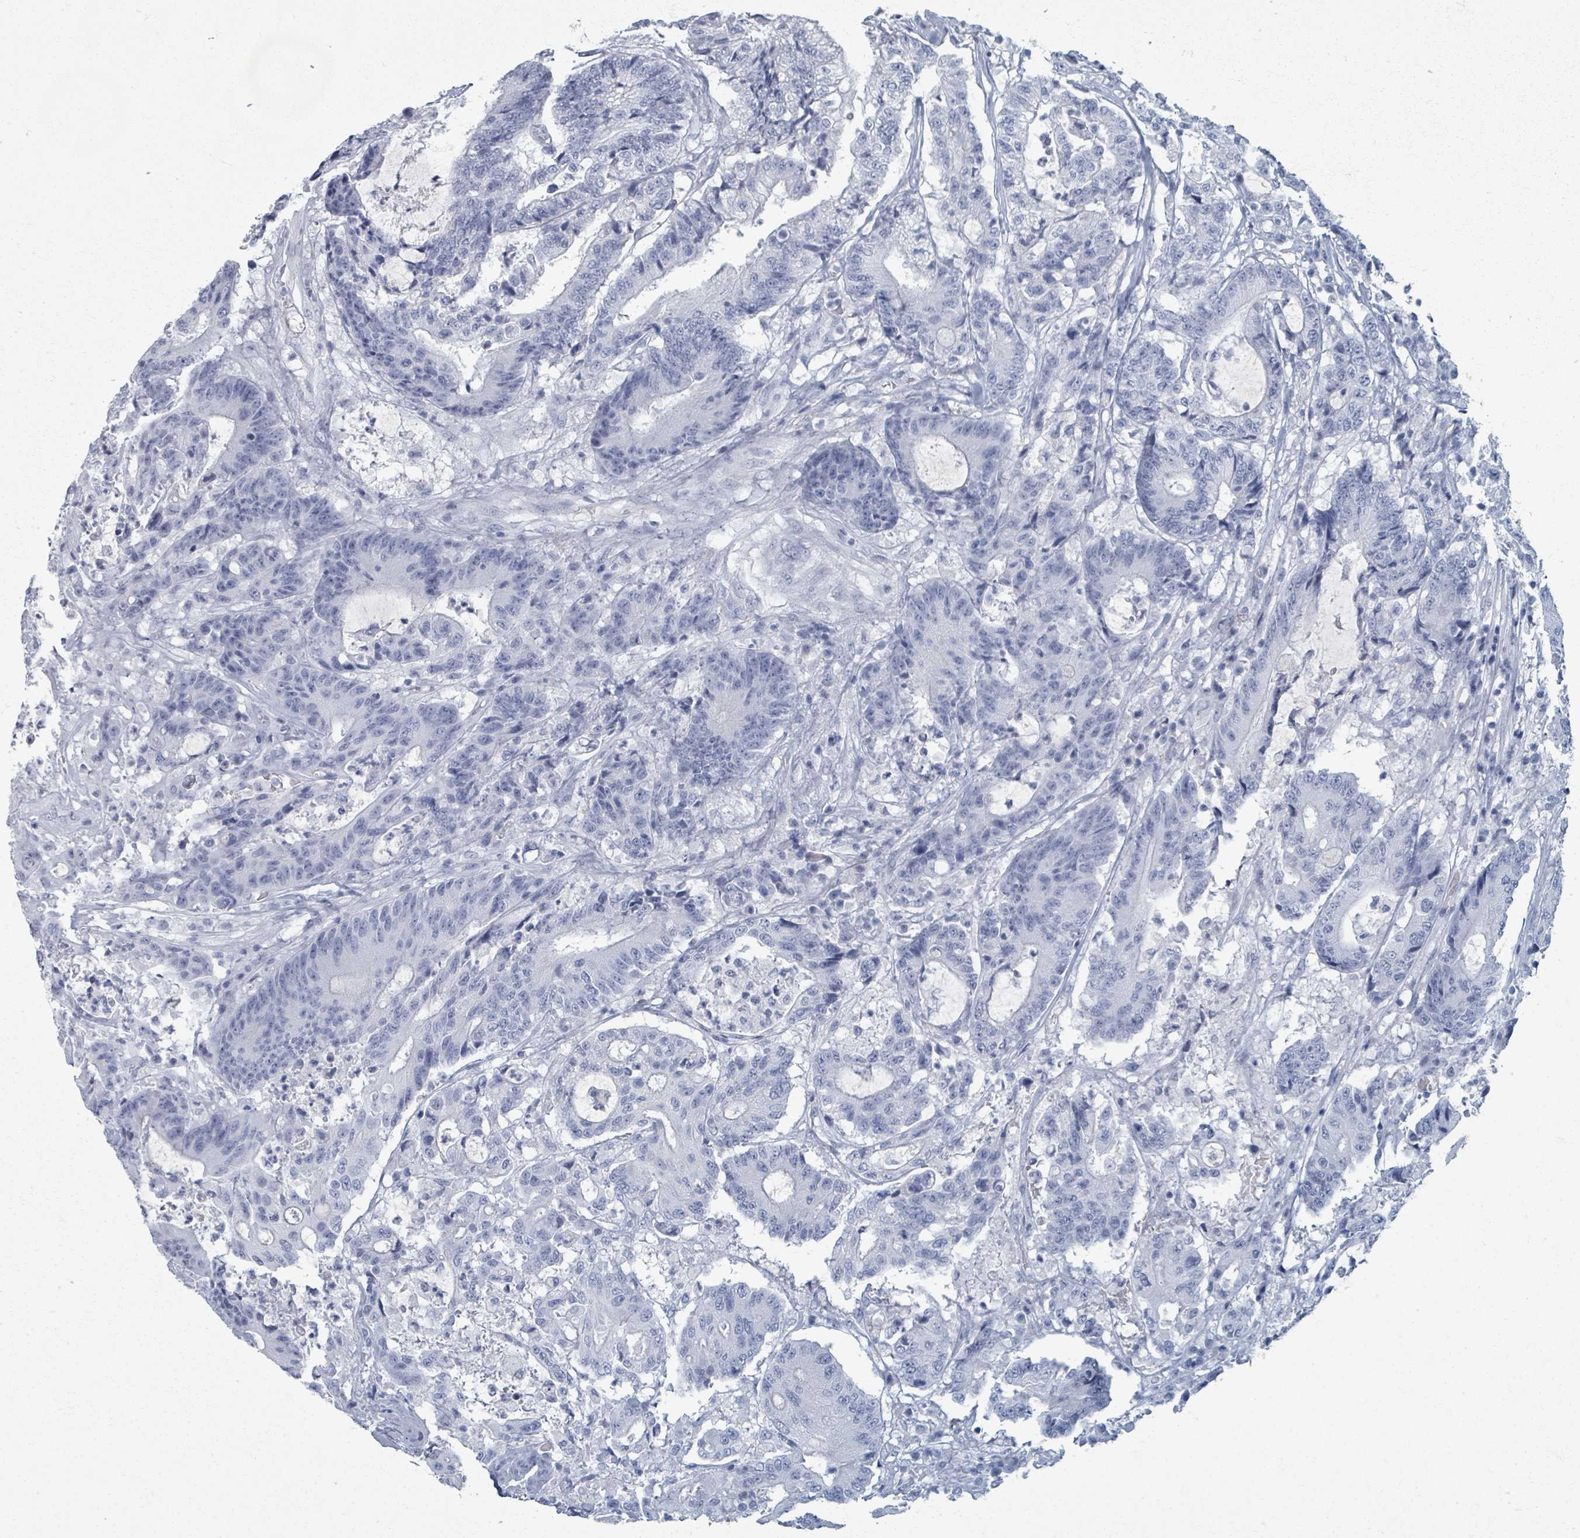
{"staining": {"intensity": "negative", "quantity": "none", "location": "none"}, "tissue": "colorectal cancer", "cell_type": "Tumor cells", "image_type": "cancer", "snomed": [{"axis": "morphology", "description": "Adenocarcinoma, NOS"}, {"axis": "topography", "description": "Colon"}], "caption": "Colorectal adenocarcinoma was stained to show a protein in brown. There is no significant staining in tumor cells. (Stains: DAB (3,3'-diaminobenzidine) immunohistochemistry with hematoxylin counter stain, Microscopy: brightfield microscopy at high magnification).", "gene": "TAS2R1", "patient": {"sex": "female", "age": 84}}